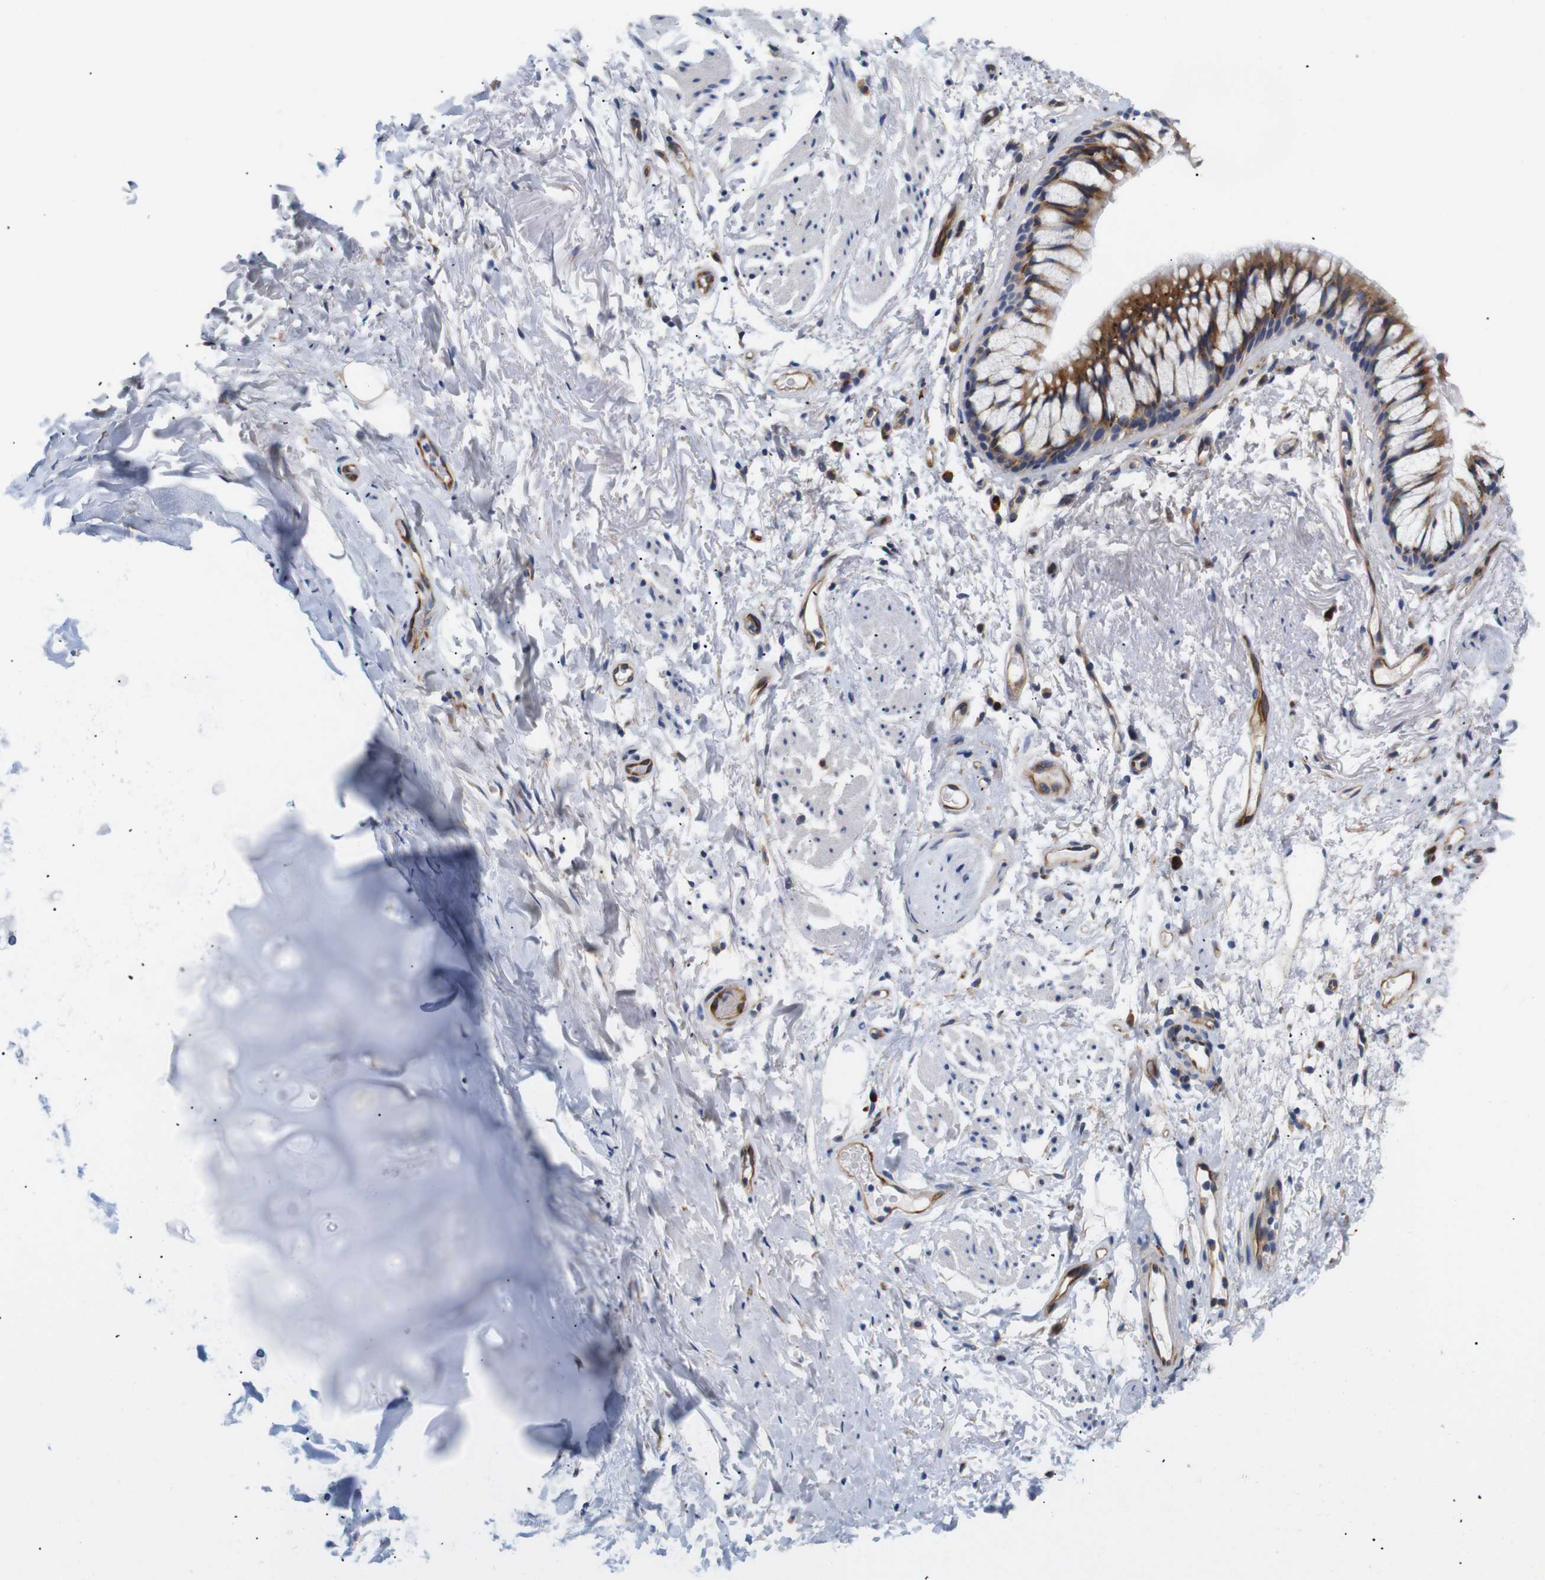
{"staining": {"intensity": "negative", "quantity": "none", "location": "none"}, "tissue": "adipose tissue", "cell_type": "Adipocytes", "image_type": "normal", "snomed": [{"axis": "morphology", "description": "Normal tissue, NOS"}, {"axis": "topography", "description": "Cartilage tissue"}, {"axis": "topography", "description": "Bronchus"}], "caption": "DAB (3,3'-diaminobenzidine) immunohistochemical staining of unremarkable adipose tissue reveals no significant expression in adipocytes. The staining was performed using DAB (3,3'-diaminobenzidine) to visualize the protein expression in brown, while the nuclei were stained in blue with hematoxylin (Magnification: 20x).", "gene": "UBE2G2", "patient": {"sex": "female", "age": 73}}